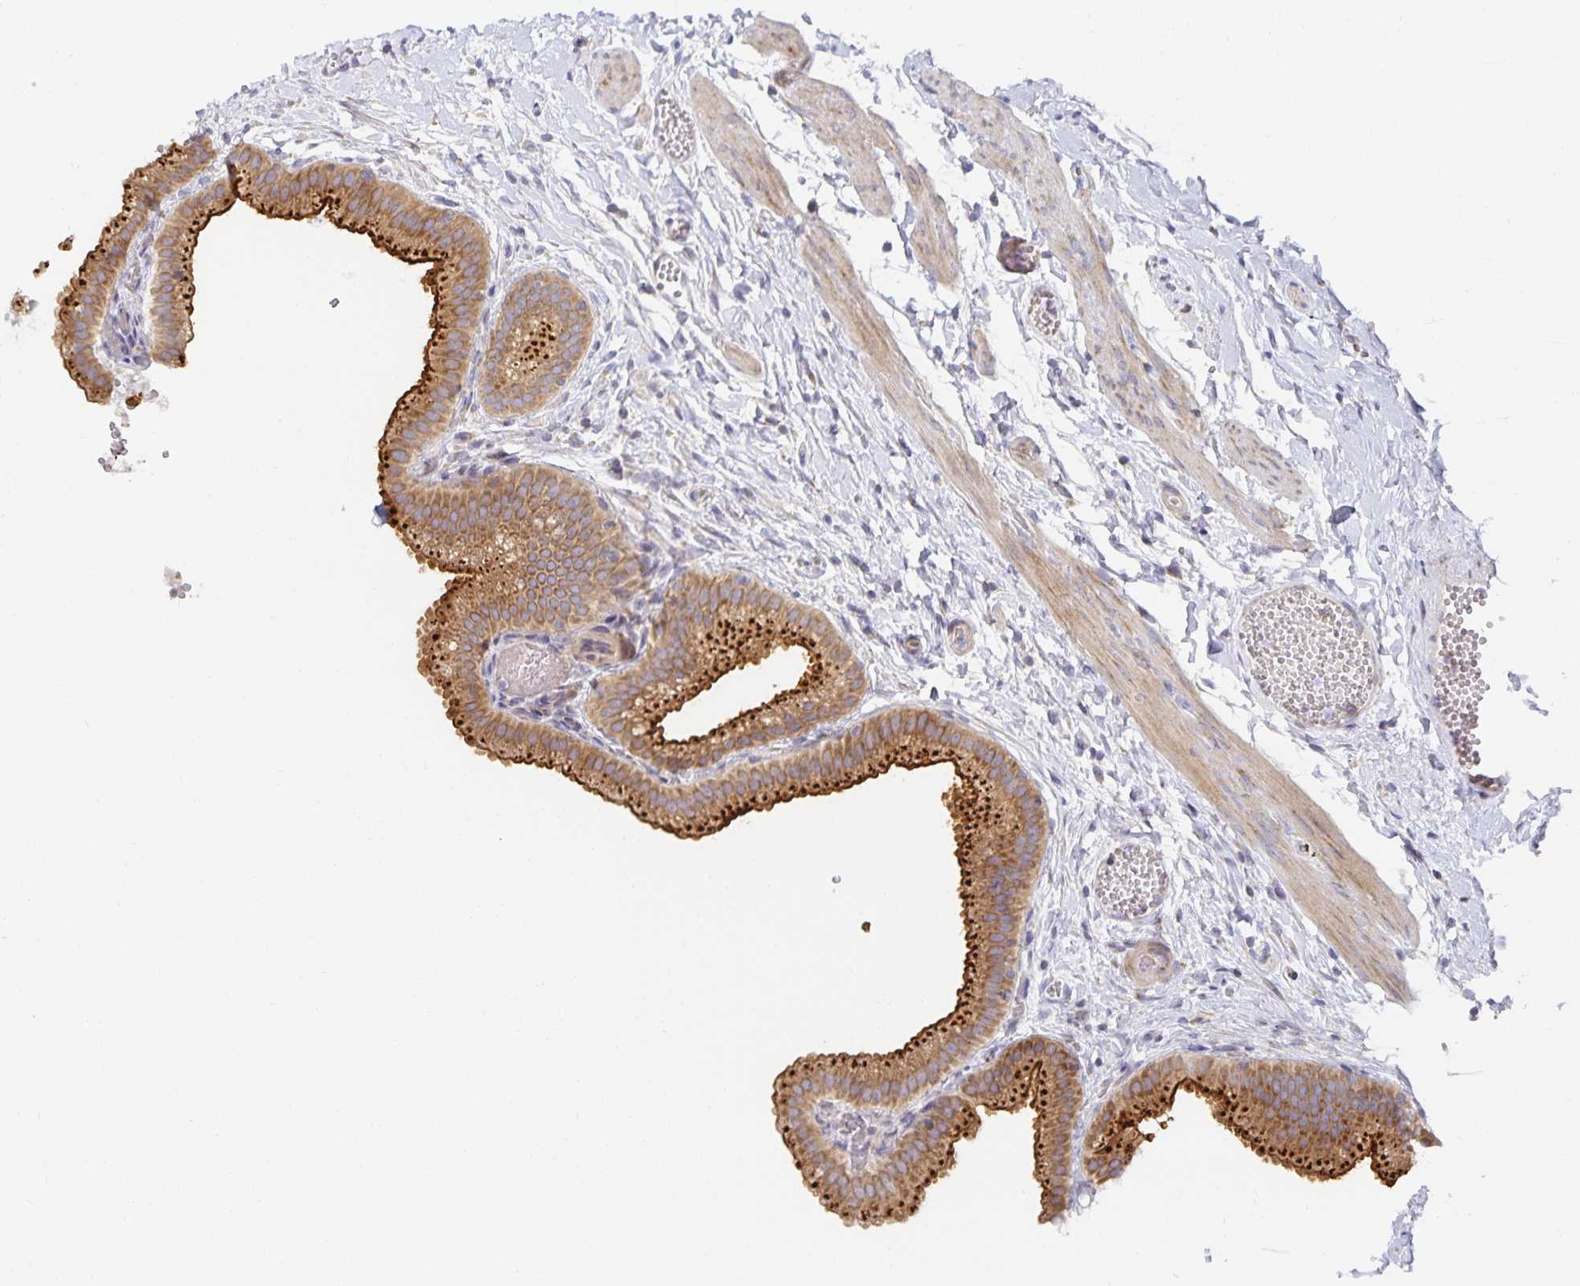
{"staining": {"intensity": "strong", "quantity": ">75%", "location": "cytoplasmic/membranous"}, "tissue": "gallbladder", "cell_type": "Glandular cells", "image_type": "normal", "snomed": [{"axis": "morphology", "description": "Normal tissue, NOS"}, {"axis": "topography", "description": "Gallbladder"}], "caption": "Immunohistochemical staining of normal gallbladder shows strong cytoplasmic/membranous protein expression in approximately >75% of glandular cells. Immunohistochemistry stains the protein in brown and the nuclei are stained blue.", "gene": "NOMO1", "patient": {"sex": "female", "age": 63}}